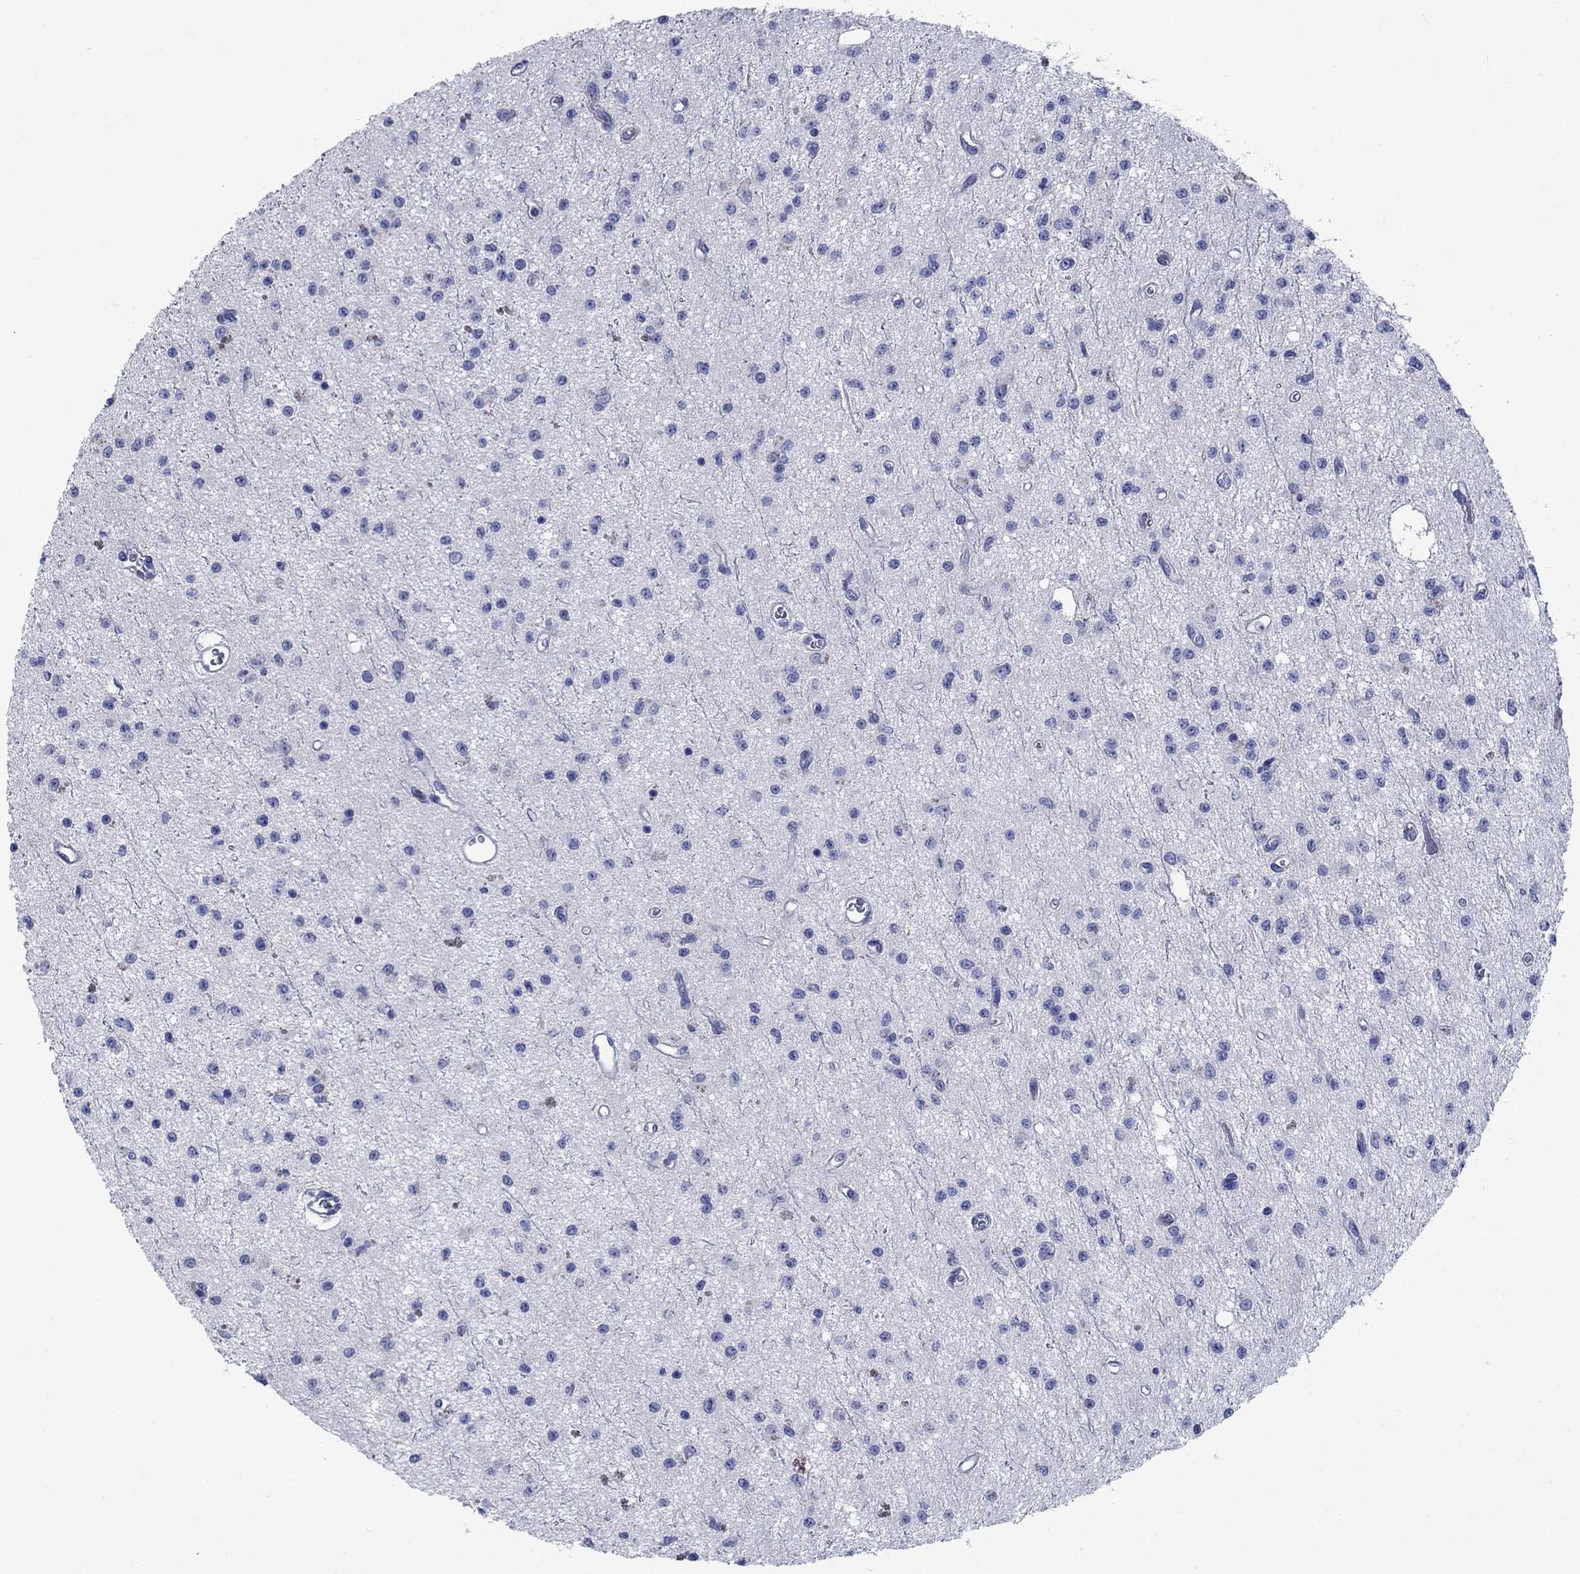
{"staining": {"intensity": "negative", "quantity": "none", "location": "none"}, "tissue": "glioma", "cell_type": "Tumor cells", "image_type": "cancer", "snomed": [{"axis": "morphology", "description": "Glioma, malignant, Low grade"}, {"axis": "topography", "description": "Brain"}], "caption": "Tumor cells are negative for protein expression in human malignant low-grade glioma.", "gene": "SULT2B1", "patient": {"sex": "female", "age": 45}}